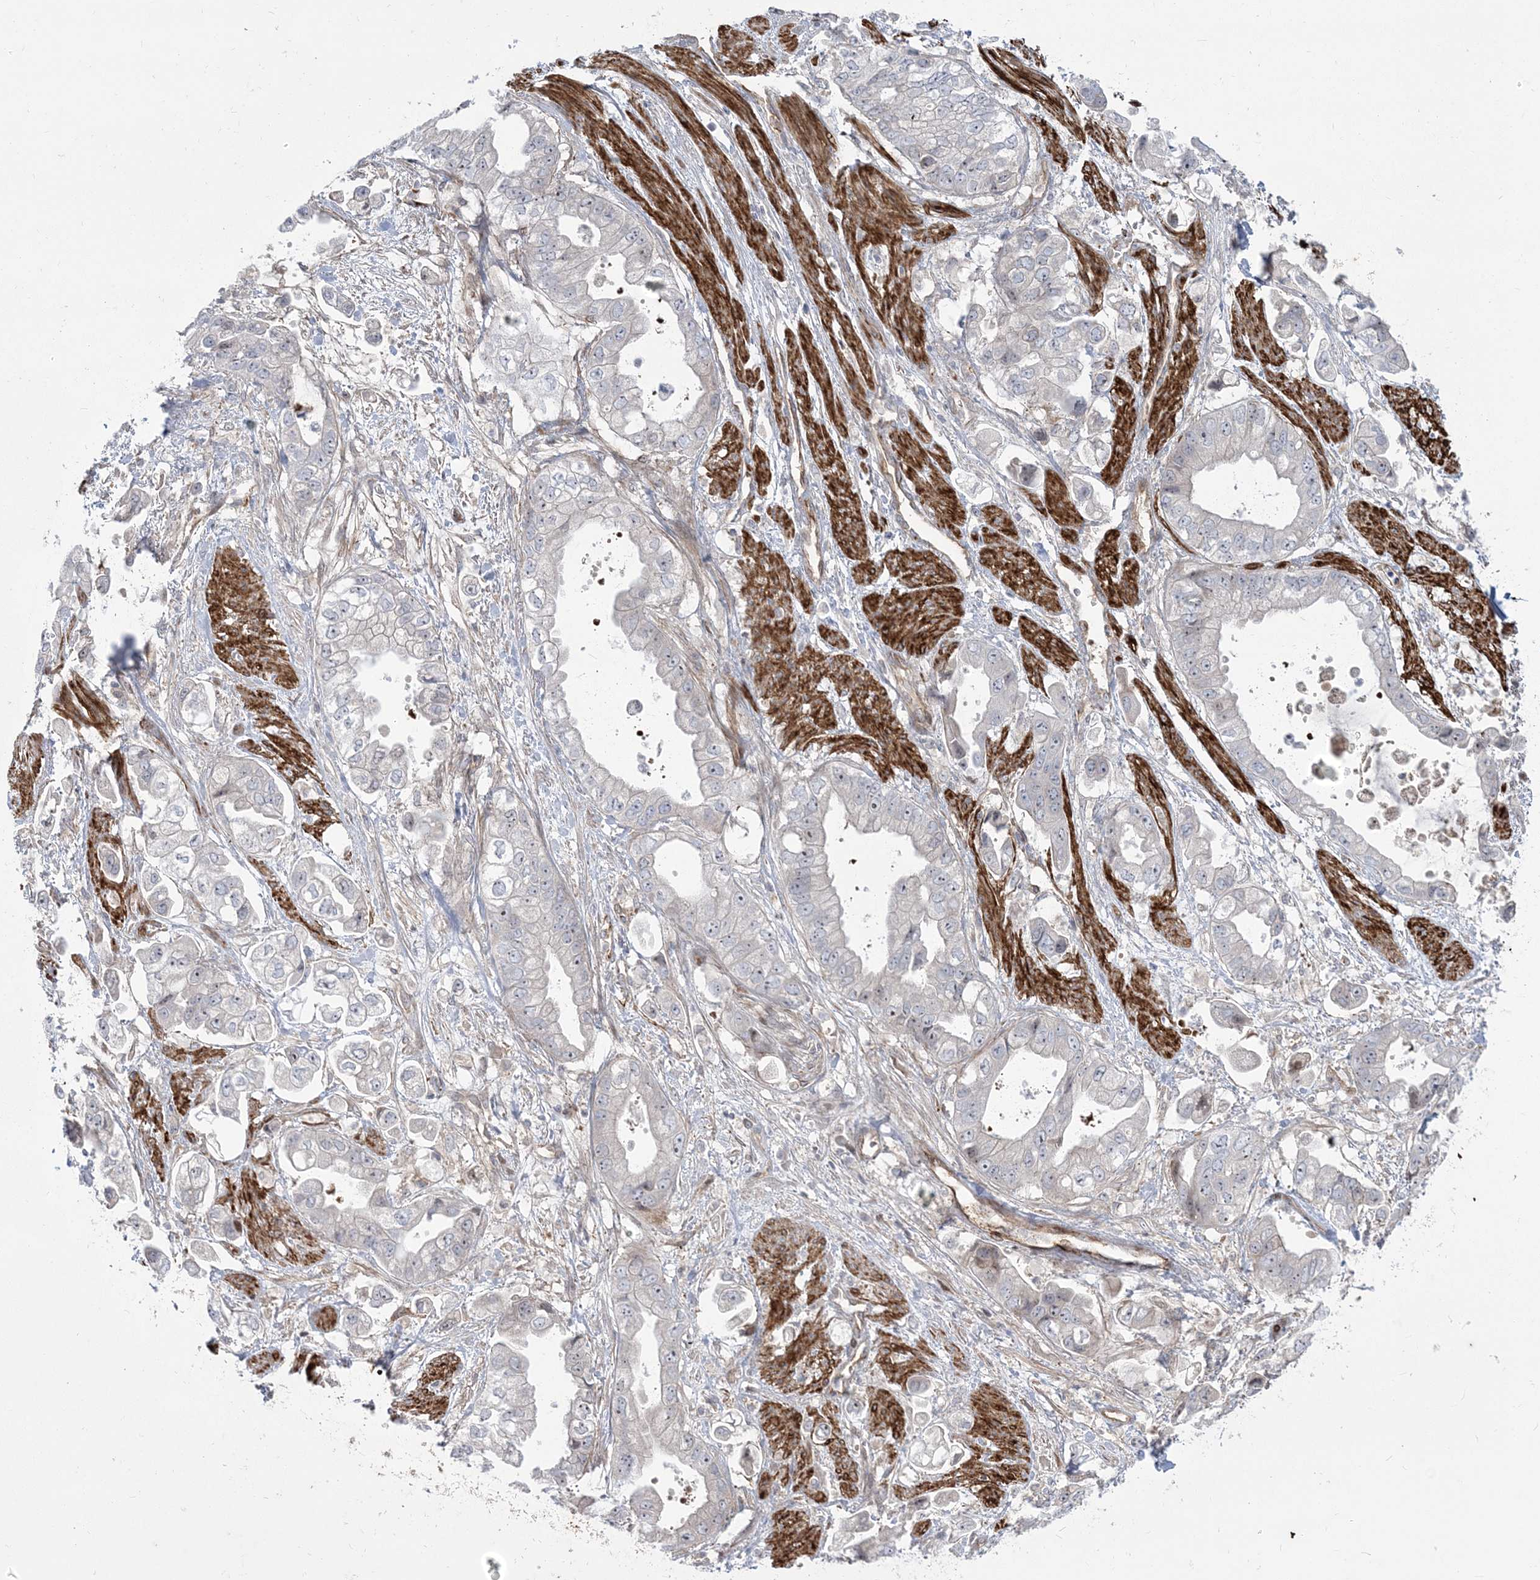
{"staining": {"intensity": "negative", "quantity": "none", "location": "none"}, "tissue": "stomach cancer", "cell_type": "Tumor cells", "image_type": "cancer", "snomed": [{"axis": "morphology", "description": "Adenocarcinoma, NOS"}, {"axis": "topography", "description": "Stomach"}], "caption": "This is an IHC photomicrograph of stomach cancer (adenocarcinoma). There is no expression in tumor cells.", "gene": "NUDT9", "patient": {"sex": "male", "age": 62}}